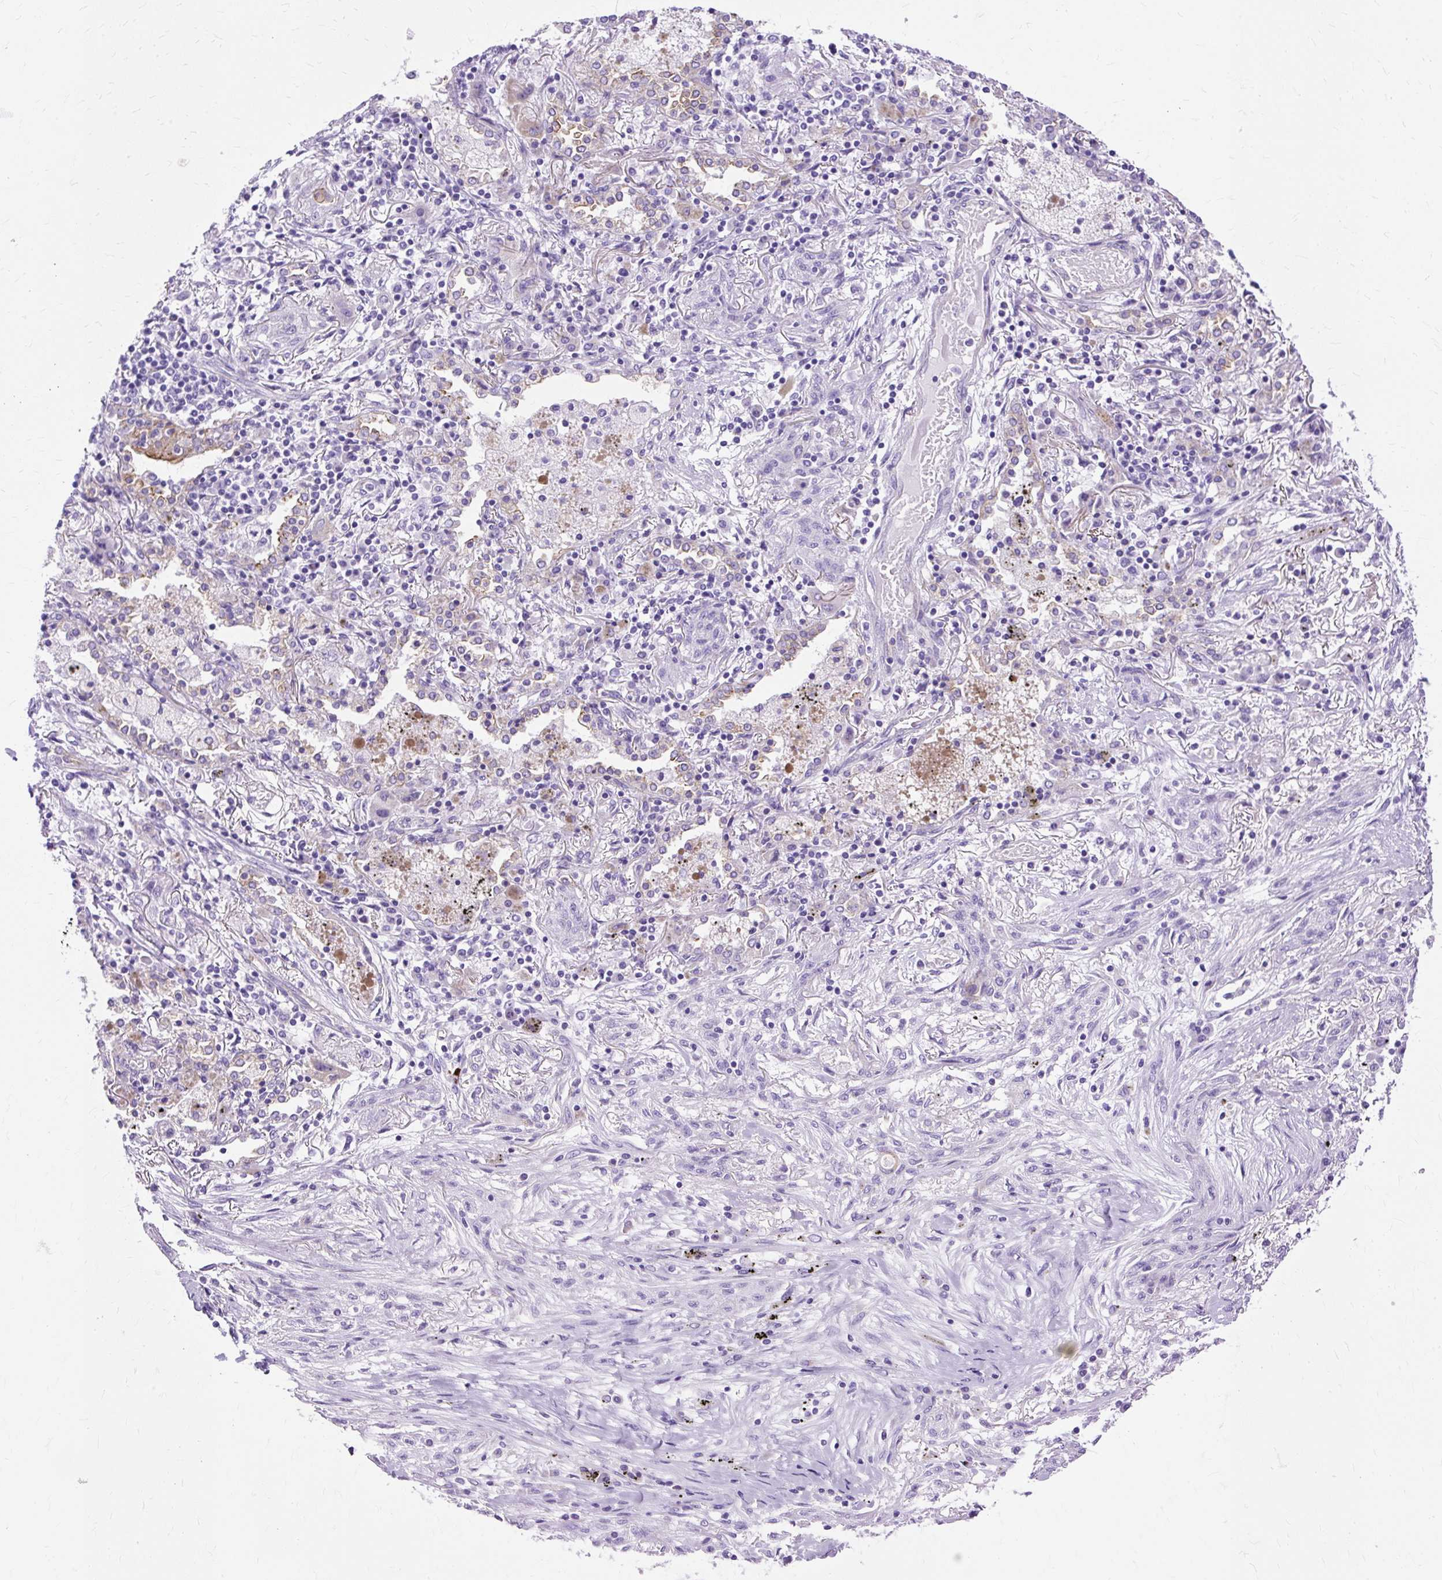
{"staining": {"intensity": "negative", "quantity": "none", "location": "none"}, "tissue": "lung cancer", "cell_type": "Tumor cells", "image_type": "cancer", "snomed": [{"axis": "morphology", "description": "Squamous cell carcinoma, NOS"}, {"axis": "topography", "description": "Lung"}], "caption": "This is a micrograph of immunohistochemistry staining of lung squamous cell carcinoma, which shows no expression in tumor cells.", "gene": "MYO6", "patient": {"sex": "female", "age": 47}}